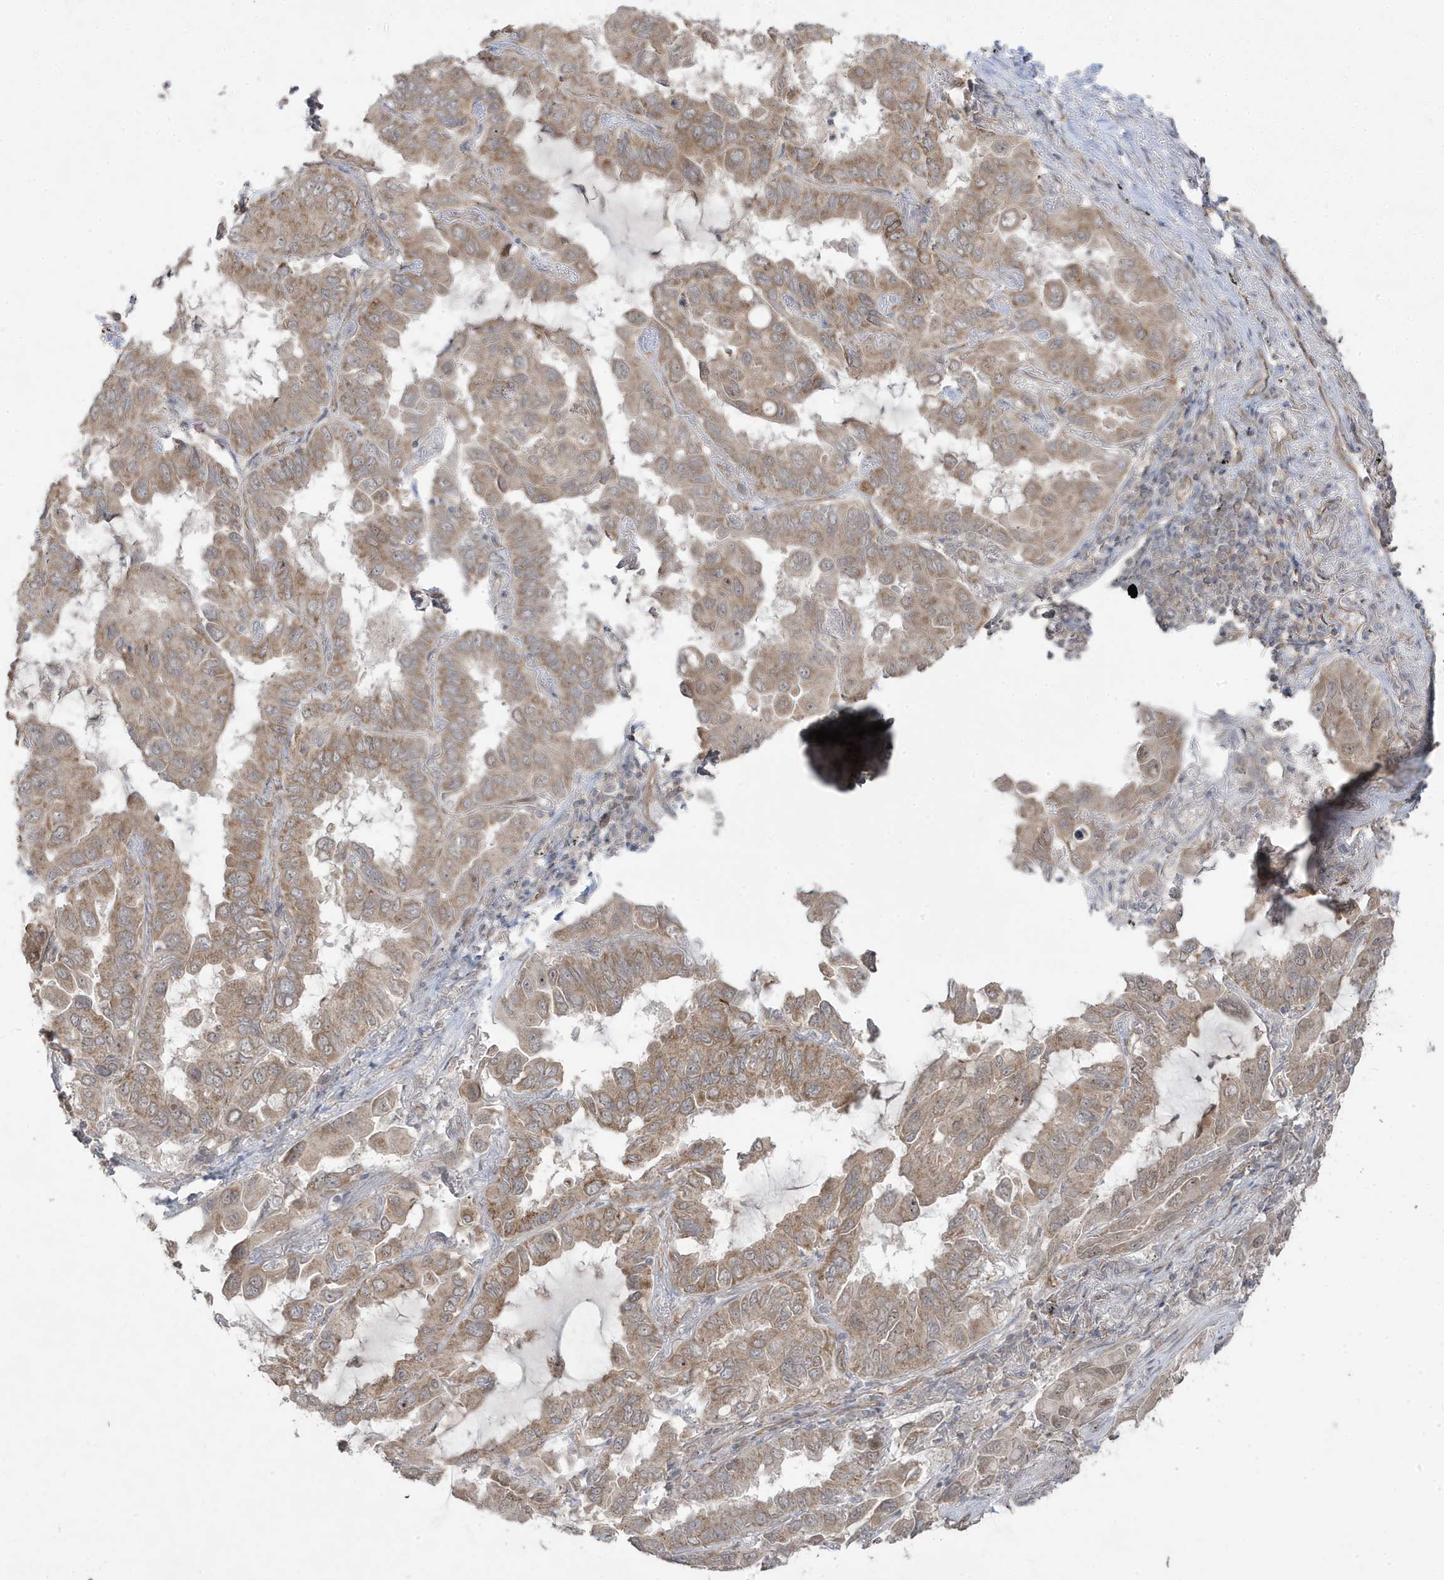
{"staining": {"intensity": "moderate", "quantity": ">75%", "location": "cytoplasmic/membranous"}, "tissue": "lung cancer", "cell_type": "Tumor cells", "image_type": "cancer", "snomed": [{"axis": "morphology", "description": "Adenocarcinoma, NOS"}, {"axis": "topography", "description": "Lung"}], "caption": "Human lung cancer (adenocarcinoma) stained with a brown dye displays moderate cytoplasmic/membranous positive staining in approximately >75% of tumor cells.", "gene": "DNAJC12", "patient": {"sex": "male", "age": 64}}